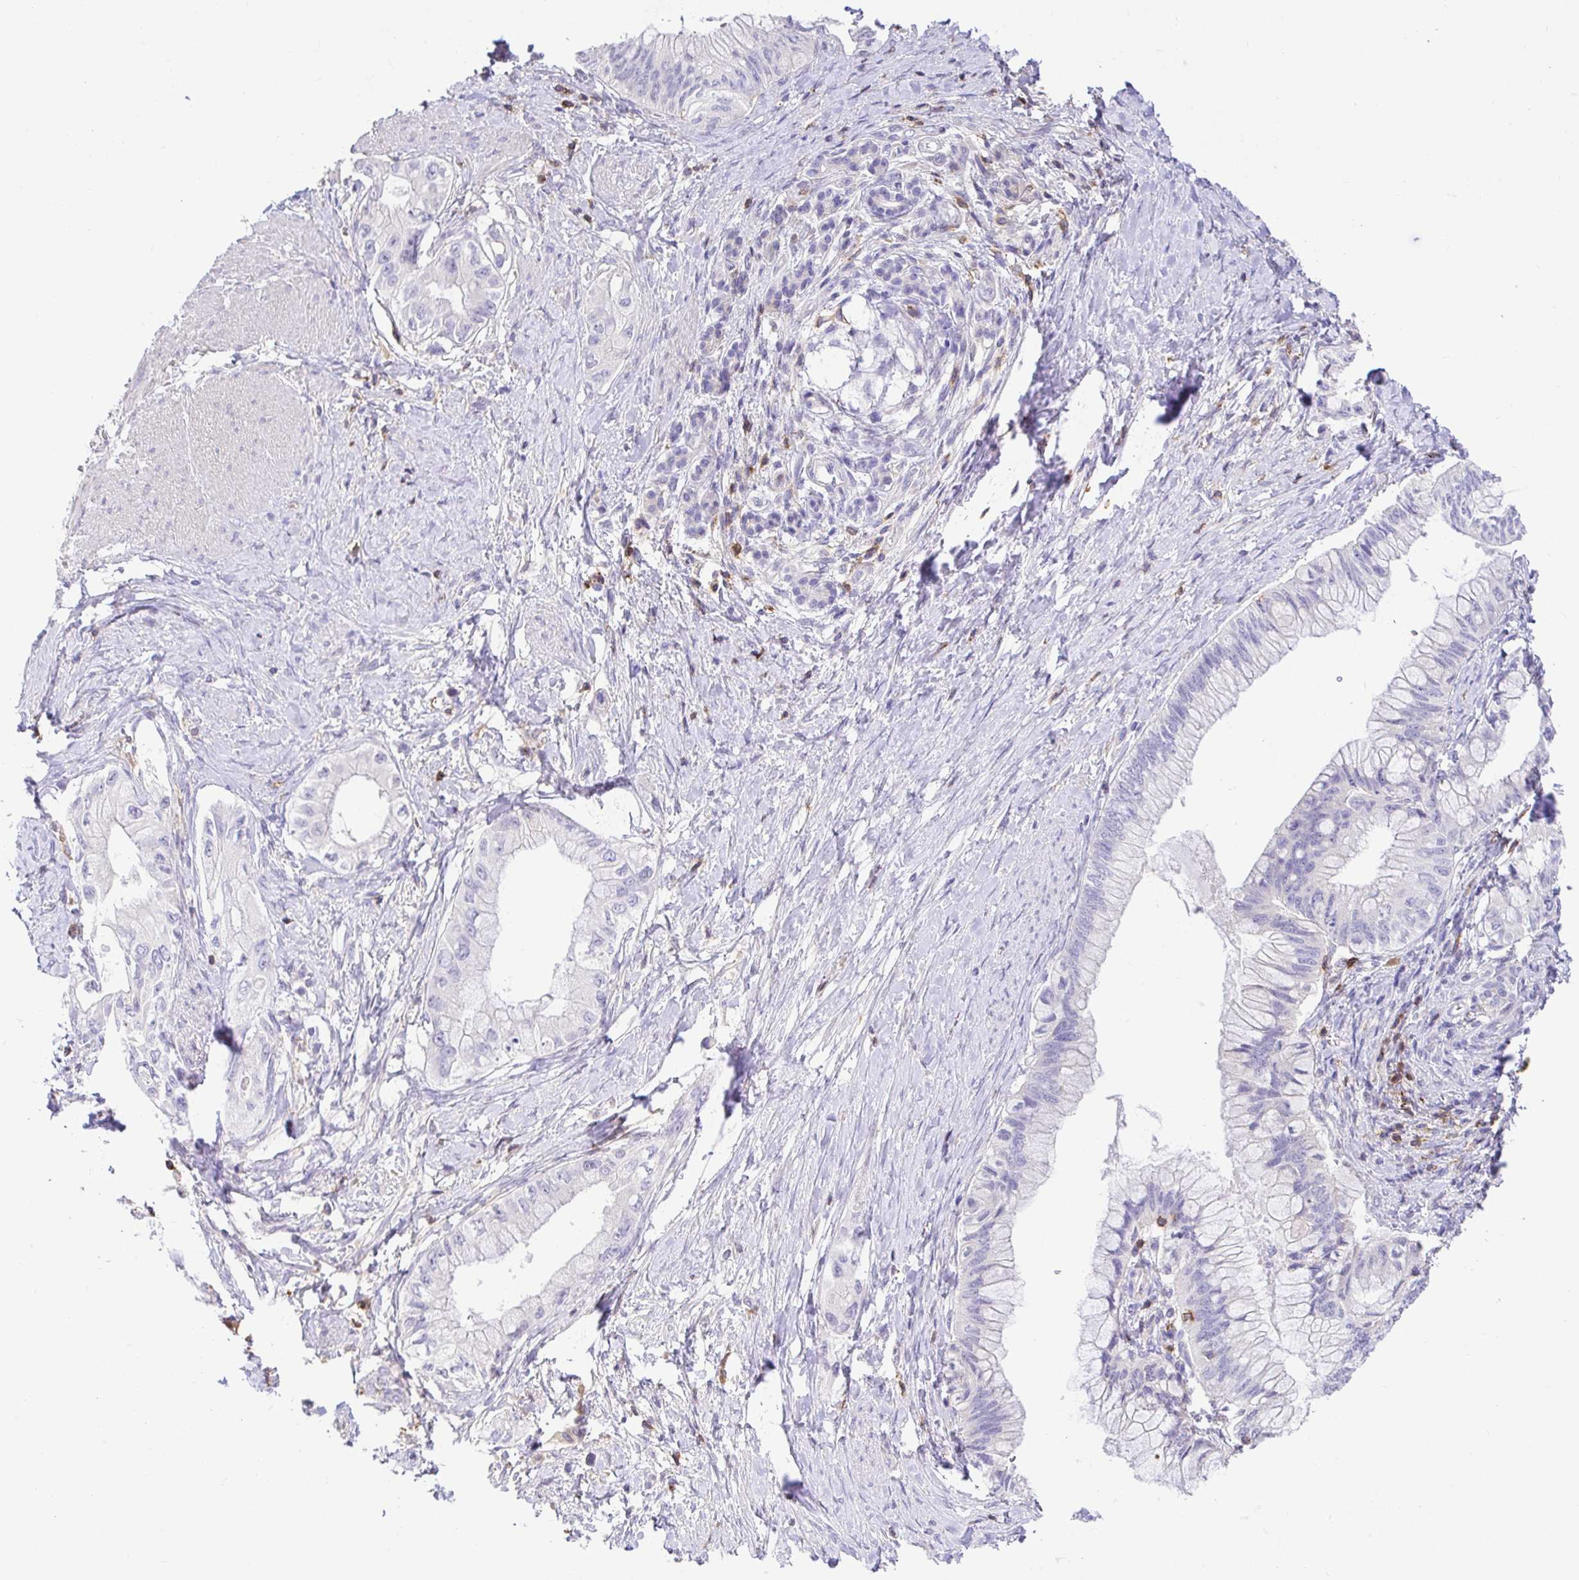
{"staining": {"intensity": "negative", "quantity": "none", "location": "none"}, "tissue": "pancreatic cancer", "cell_type": "Tumor cells", "image_type": "cancer", "snomed": [{"axis": "morphology", "description": "Adenocarcinoma, NOS"}, {"axis": "topography", "description": "Pancreas"}], "caption": "A photomicrograph of human pancreatic cancer (adenocarcinoma) is negative for staining in tumor cells.", "gene": "SKAP1", "patient": {"sex": "male", "age": 48}}